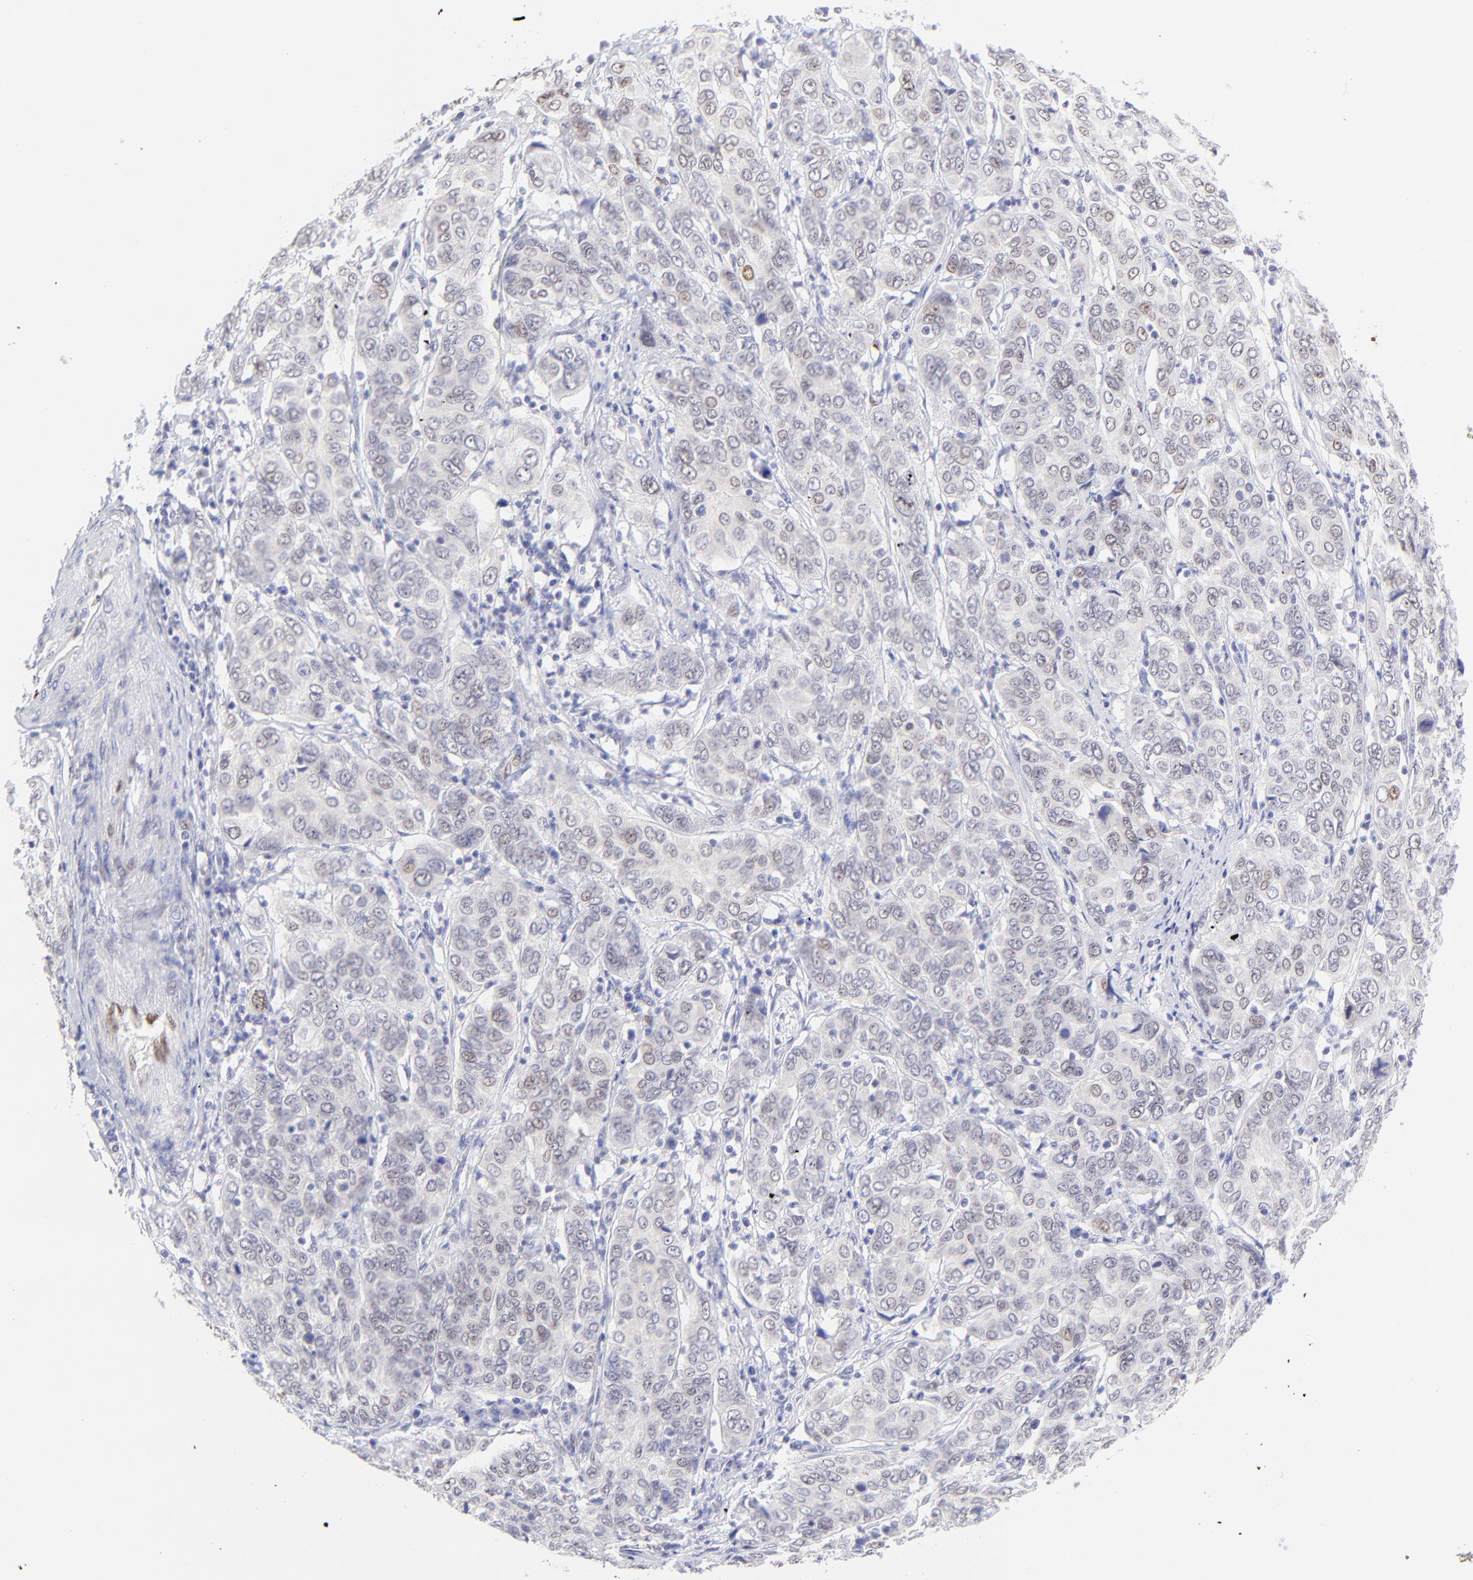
{"staining": {"intensity": "weak", "quantity": "<25%", "location": "nuclear"}, "tissue": "cervical cancer", "cell_type": "Tumor cells", "image_type": "cancer", "snomed": [{"axis": "morphology", "description": "Squamous cell carcinoma, NOS"}, {"axis": "topography", "description": "Cervix"}], "caption": "The photomicrograph shows no staining of tumor cells in cervical cancer.", "gene": "KLF4", "patient": {"sex": "female", "age": 38}}